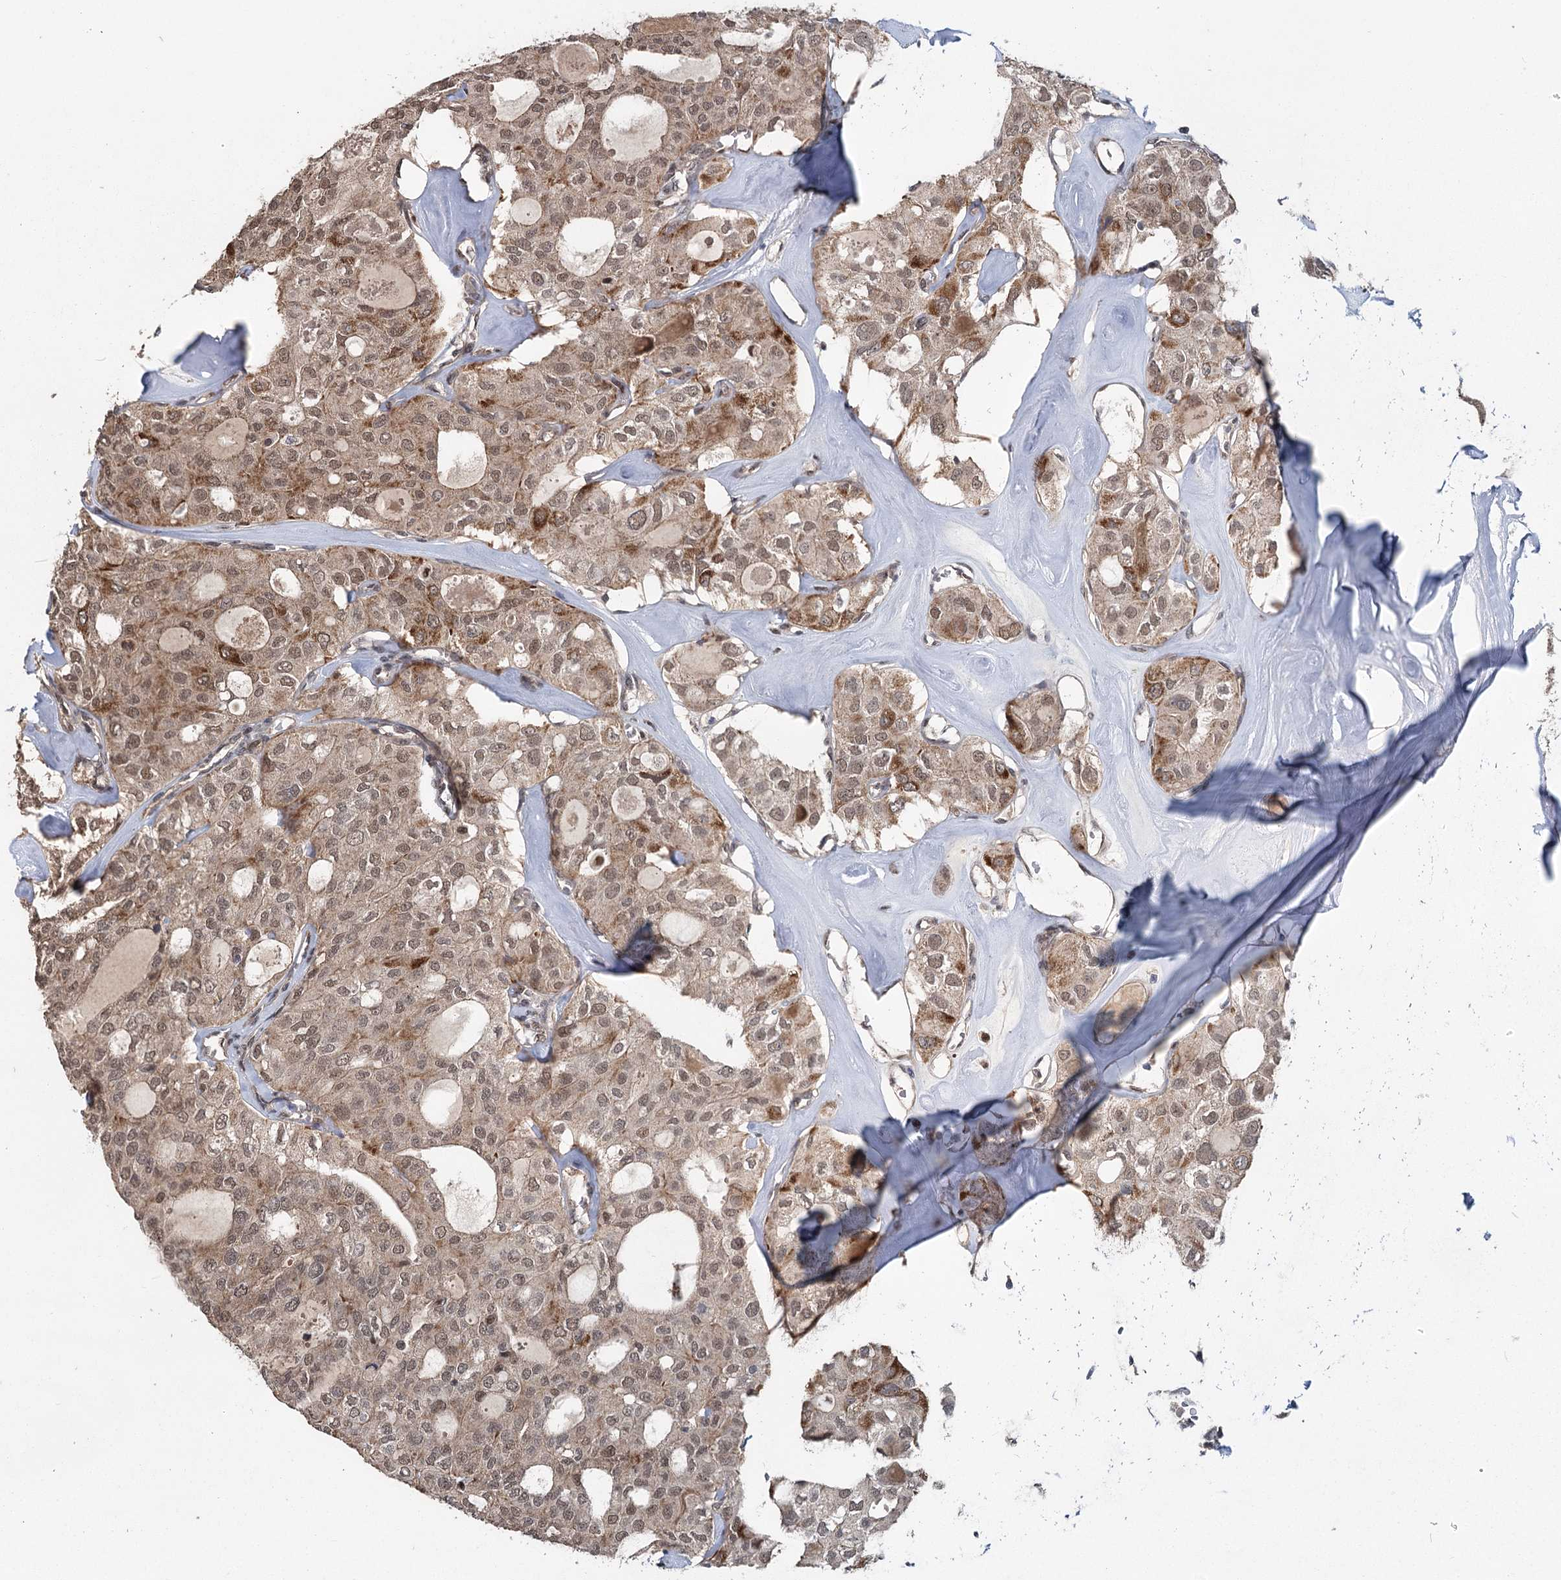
{"staining": {"intensity": "moderate", "quantity": ">75%", "location": "cytoplasmic/membranous,nuclear"}, "tissue": "thyroid cancer", "cell_type": "Tumor cells", "image_type": "cancer", "snomed": [{"axis": "morphology", "description": "Follicular adenoma carcinoma, NOS"}, {"axis": "topography", "description": "Thyroid gland"}], "caption": "IHC (DAB (3,3'-diaminobenzidine)) staining of human follicular adenoma carcinoma (thyroid) reveals moderate cytoplasmic/membranous and nuclear protein staining in approximately >75% of tumor cells.", "gene": "MYG1", "patient": {"sex": "male", "age": 75}}